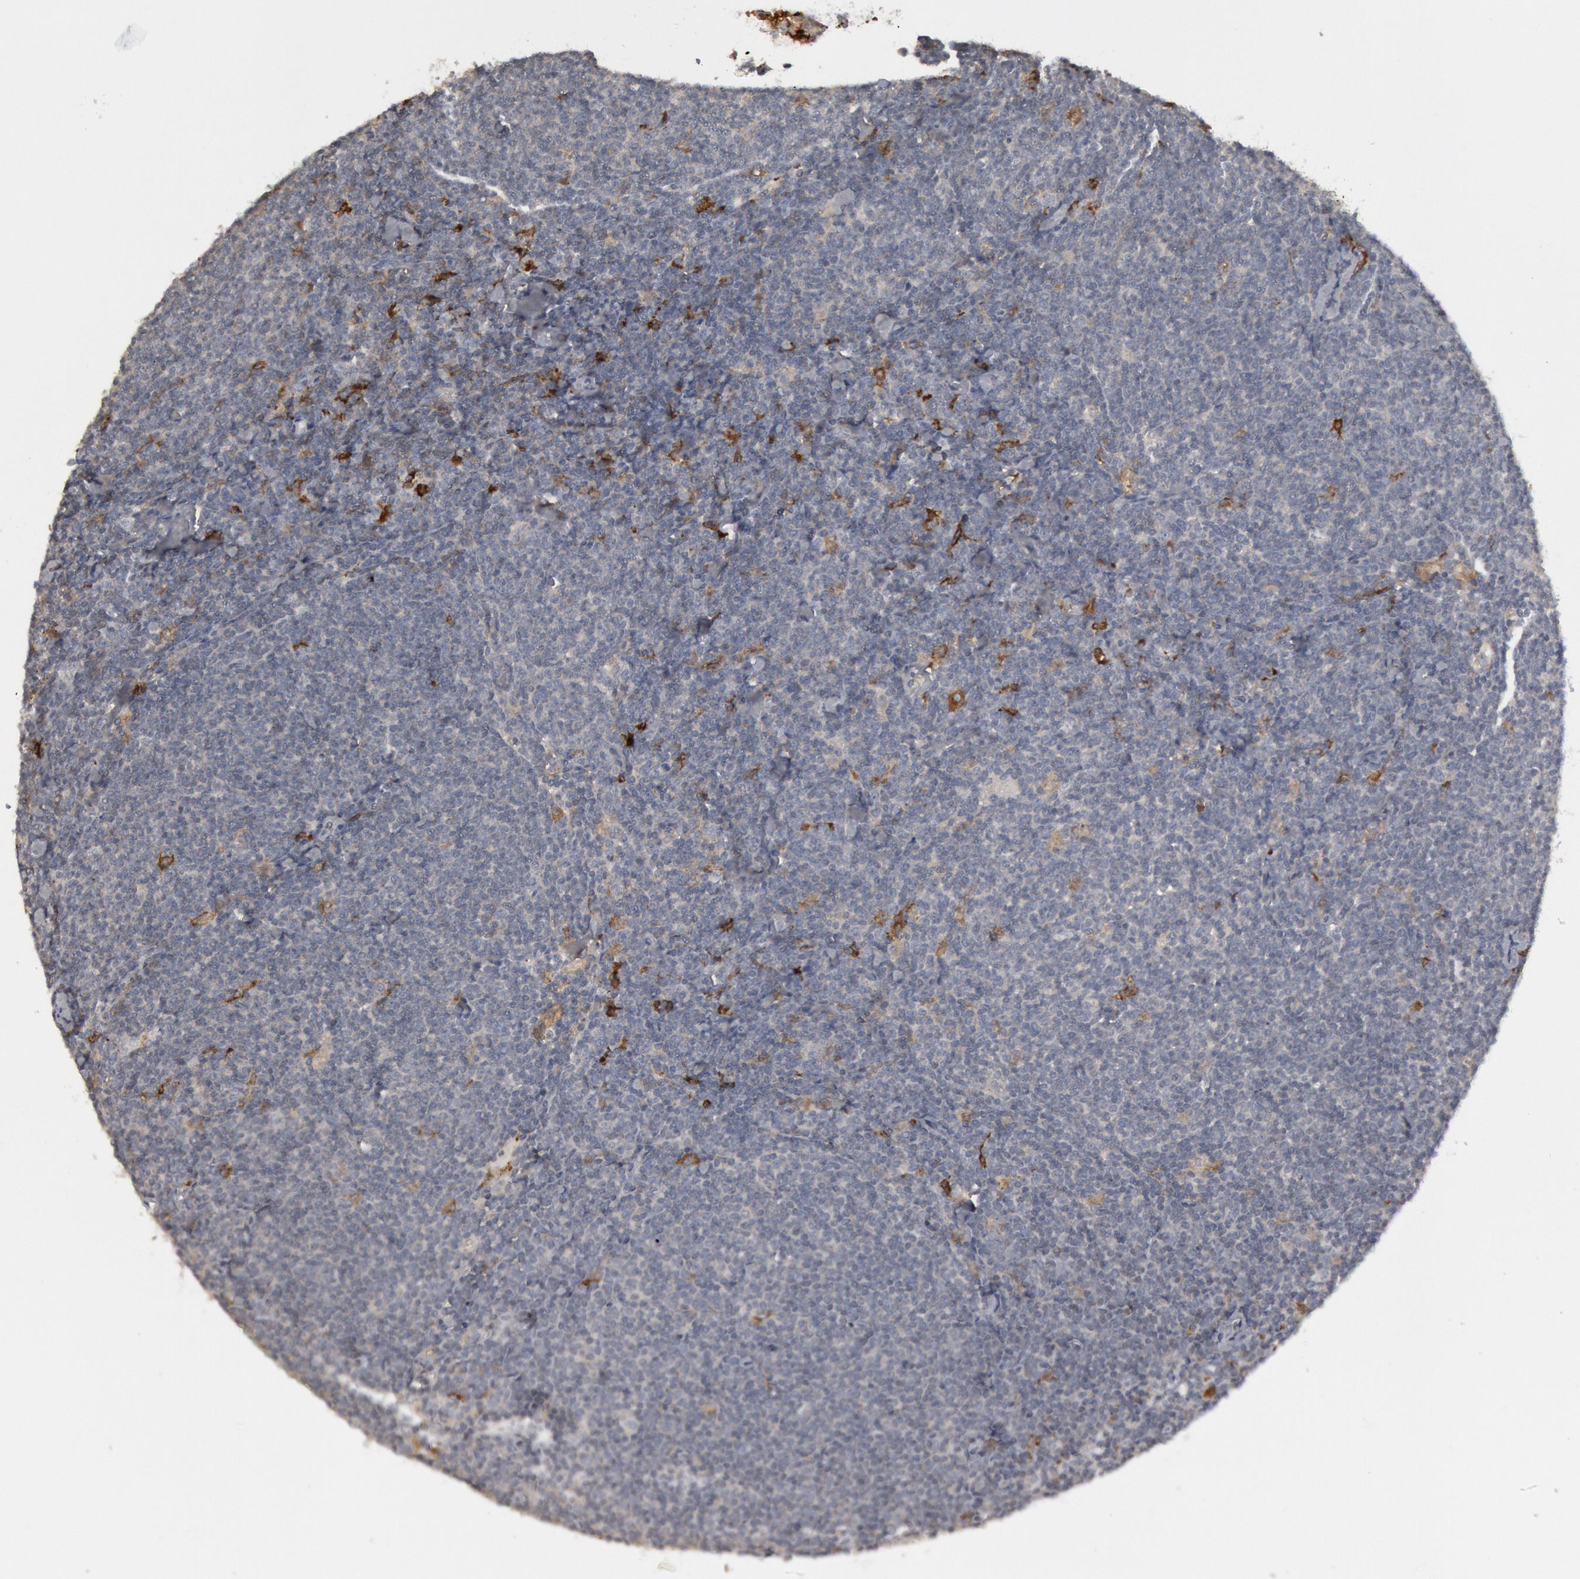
{"staining": {"intensity": "negative", "quantity": "none", "location": "none"}, "tissue": "lymphoma", "cell_type": "Tumor cells", "image_type": "cancer", "snomed": [{"axis": "morphology", "description": "Malignant lymphoma, non-Hodgkin's type, Low grade"}, {"axis": "topography", "description": "Lymph node"}], "caption": "Lymphoma stained for a protein using immunohistochemistry (IHC) exhibits no expression tumor cells.", "gene": "C1QC", "patient": {"sex": "male", "age": 65}}